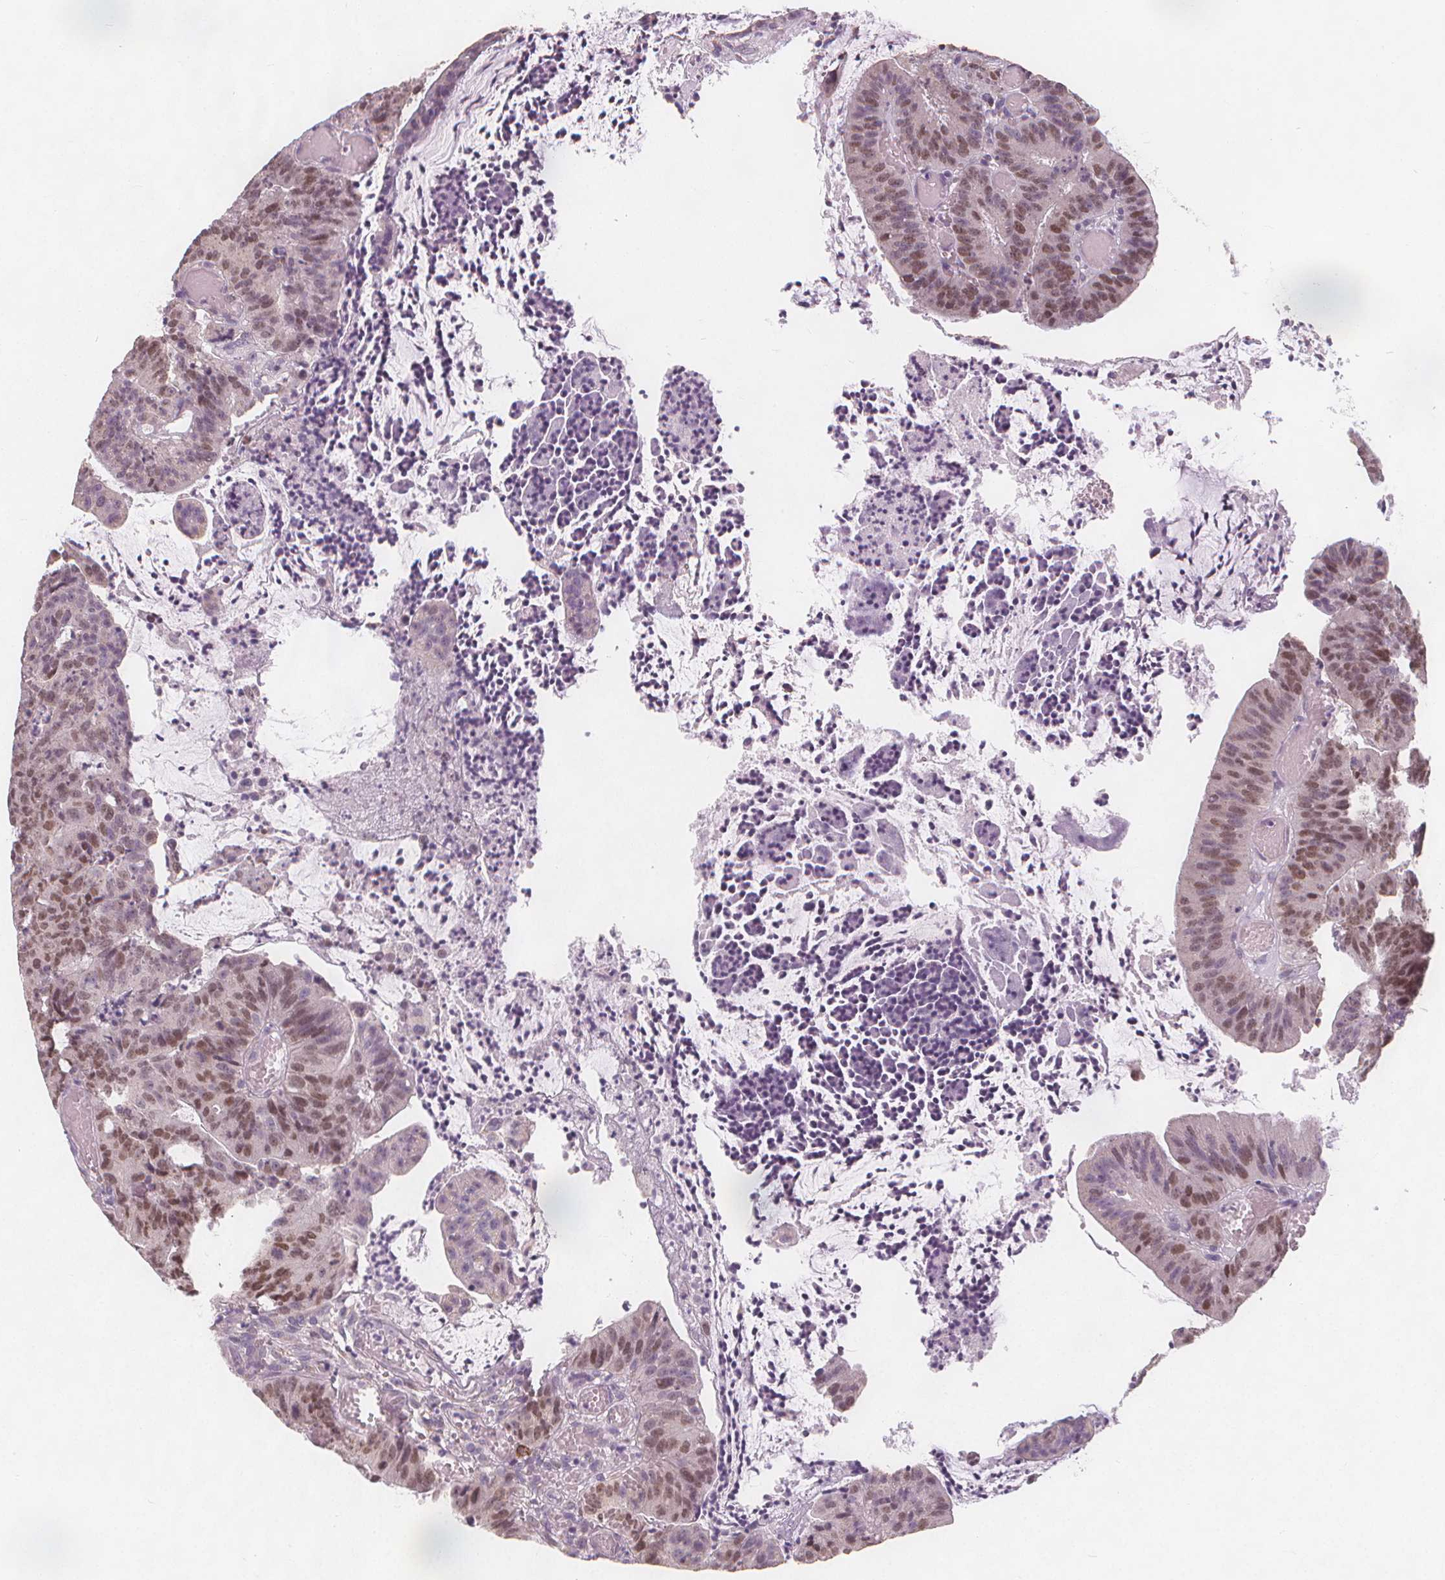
{"staining": {"intensity": "moderate", "quantity": ">75%", "location": "nuclear"}, "tissue": "colorectal cancer", "cell_type": "Tumor cells", "image_type": "cancer", "snomed": [{"axis": "morphology", "description": "Adenocarcinoma, NOS"}, {"axis": "topography", "description": "Colon"}], "caption": "Colorectal cancer (adenocarcinoma) was stained to show a protein in brown. There is medium levels of moderate nuclear positivity in approximately >75% of tumor cells.", "gene": "TIPIN", "patient": {"sex": "female", "age": 78}}